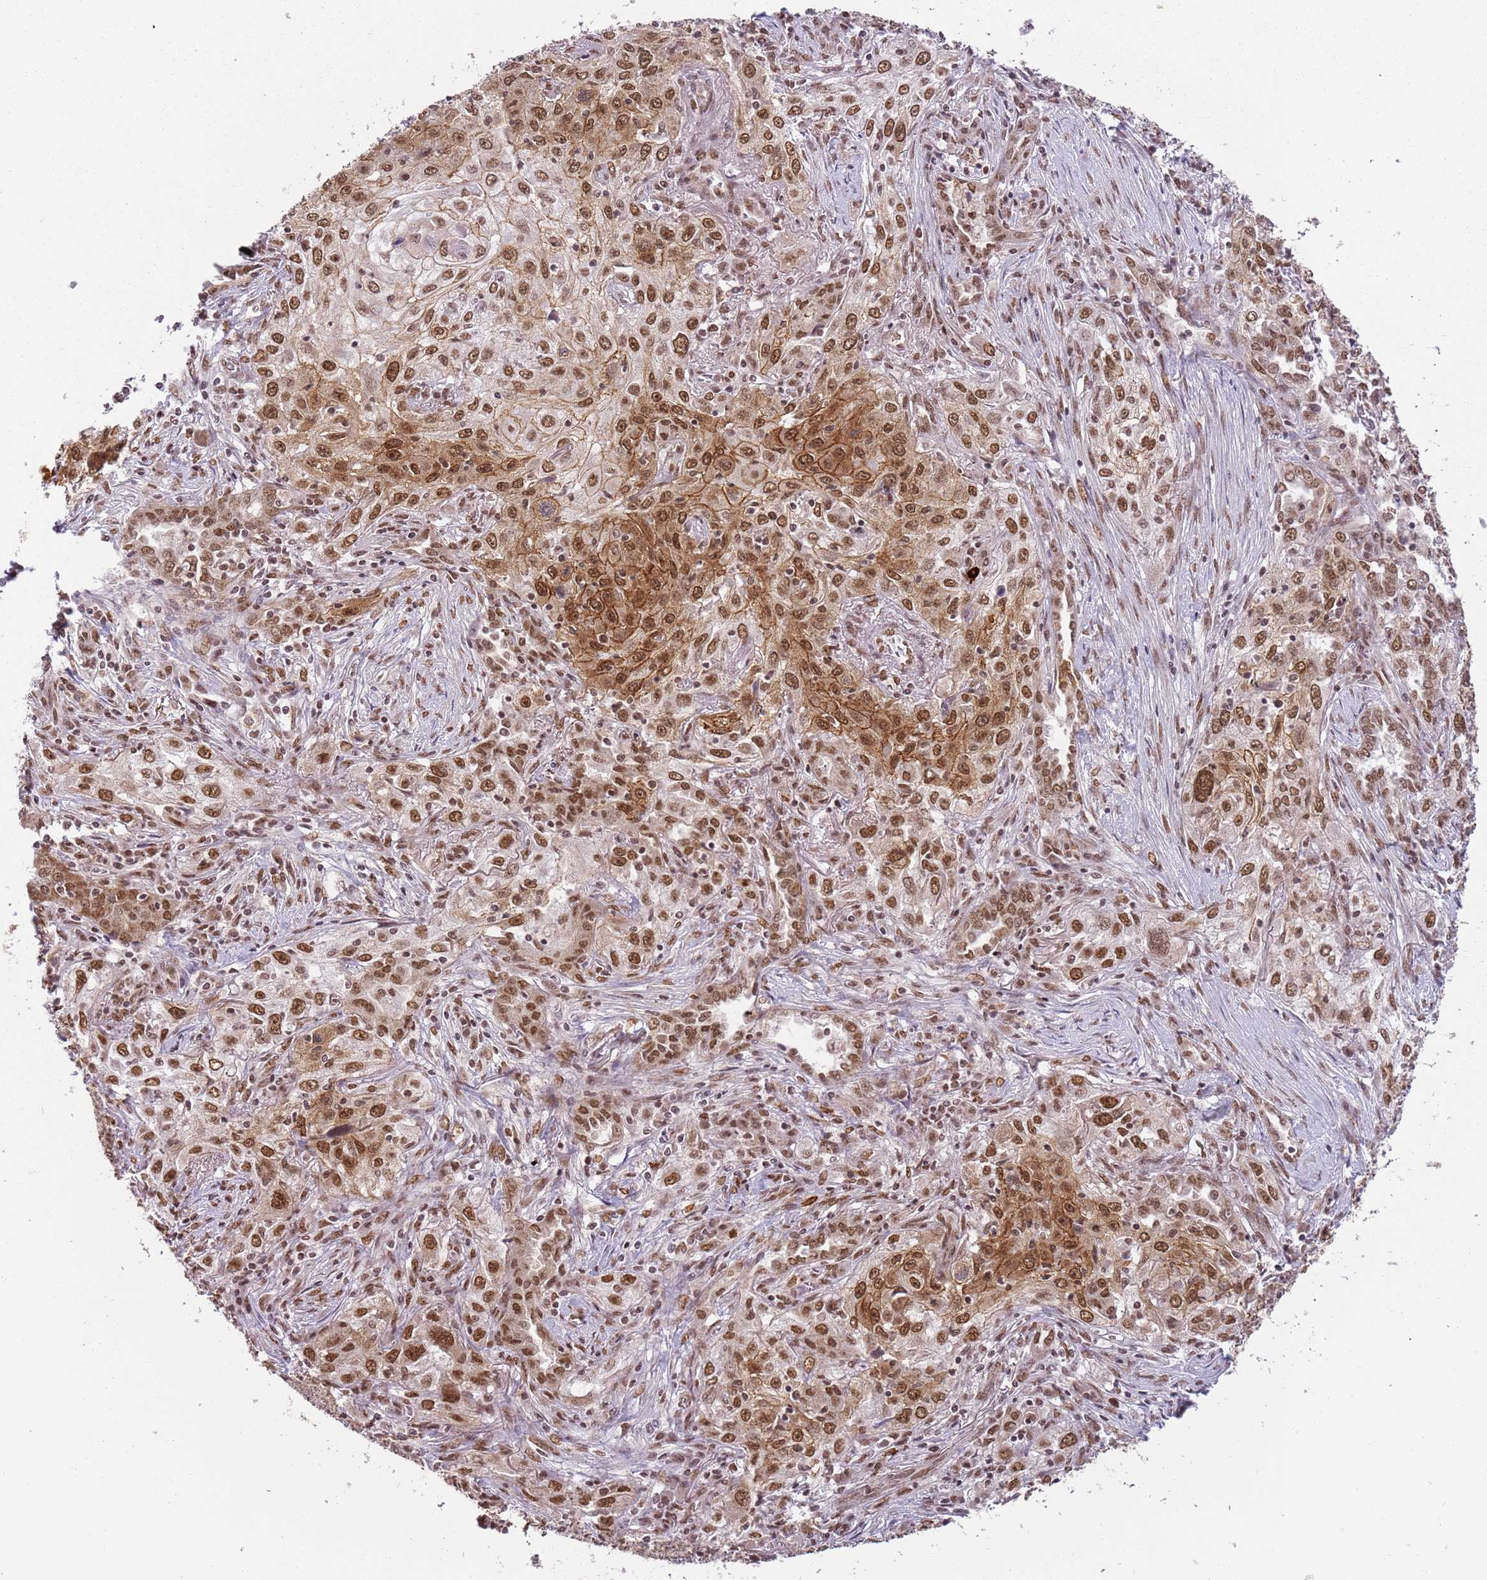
{"staining": {"intensity": "moderate", "quantity": ">75%", "location": "cytoplasmic/membranous,nuclear"}, "tissue": "lung cancer", "cell_type": "Tumor cells", "image_type": "cancer", "snomed": [{"axis": "morphology", "description": "Squamous cell carcinoma, NOS"}, {"axis": "topography", "description": "Lung"}], "caption": "Protein analysis of lung squamous cell carcinoma tissue displays moderate cytoplasmic/membranous and nuclear staining in approximately >75% of tumor cells.", "gene": "FAM120AOS", "patient": {"sex": "female", "age": 69}}